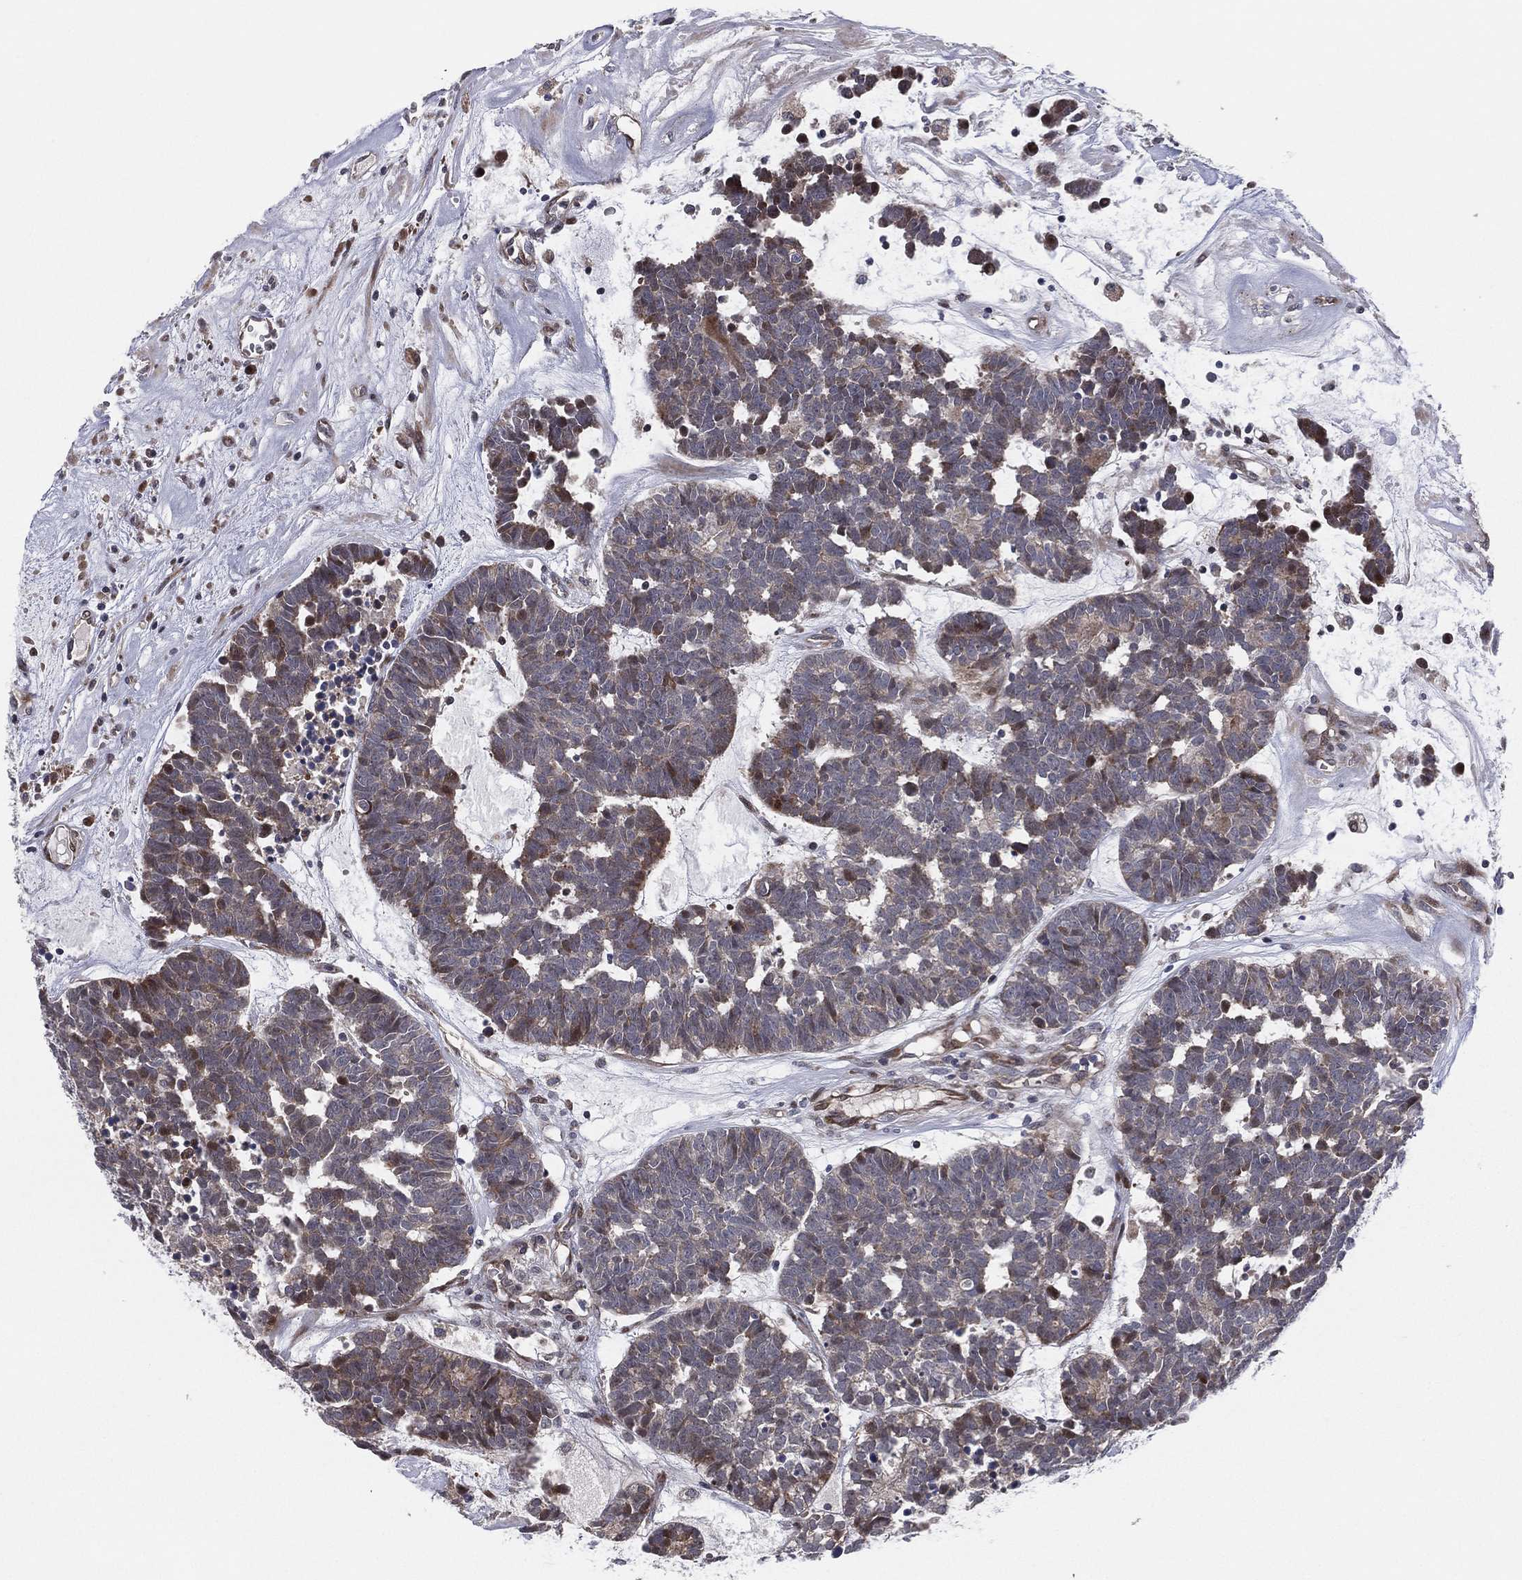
{"staining": {"intensity": "moderate", "quantity": "25%-75%", "location": "cytoplasmic/membranous"}, "tissue": "head and neck cancer", "cell_type": "Tumor cells", "image_type": "cancer", "snomed": [{"axis": "morphology", "description": "Adenocarcinoma, NOS"}, {"axis": "topography", "description": "Head-Neck"}], "caption": "DAB immunohistochemical staining of adenocarcinoma (head and neck) shows moderate cytoplasmic/membranous protein positivity in about 25%-75% of tumor cells.", "gene": "UTP14A", "patient": {"sex": "female", "age": 81}}